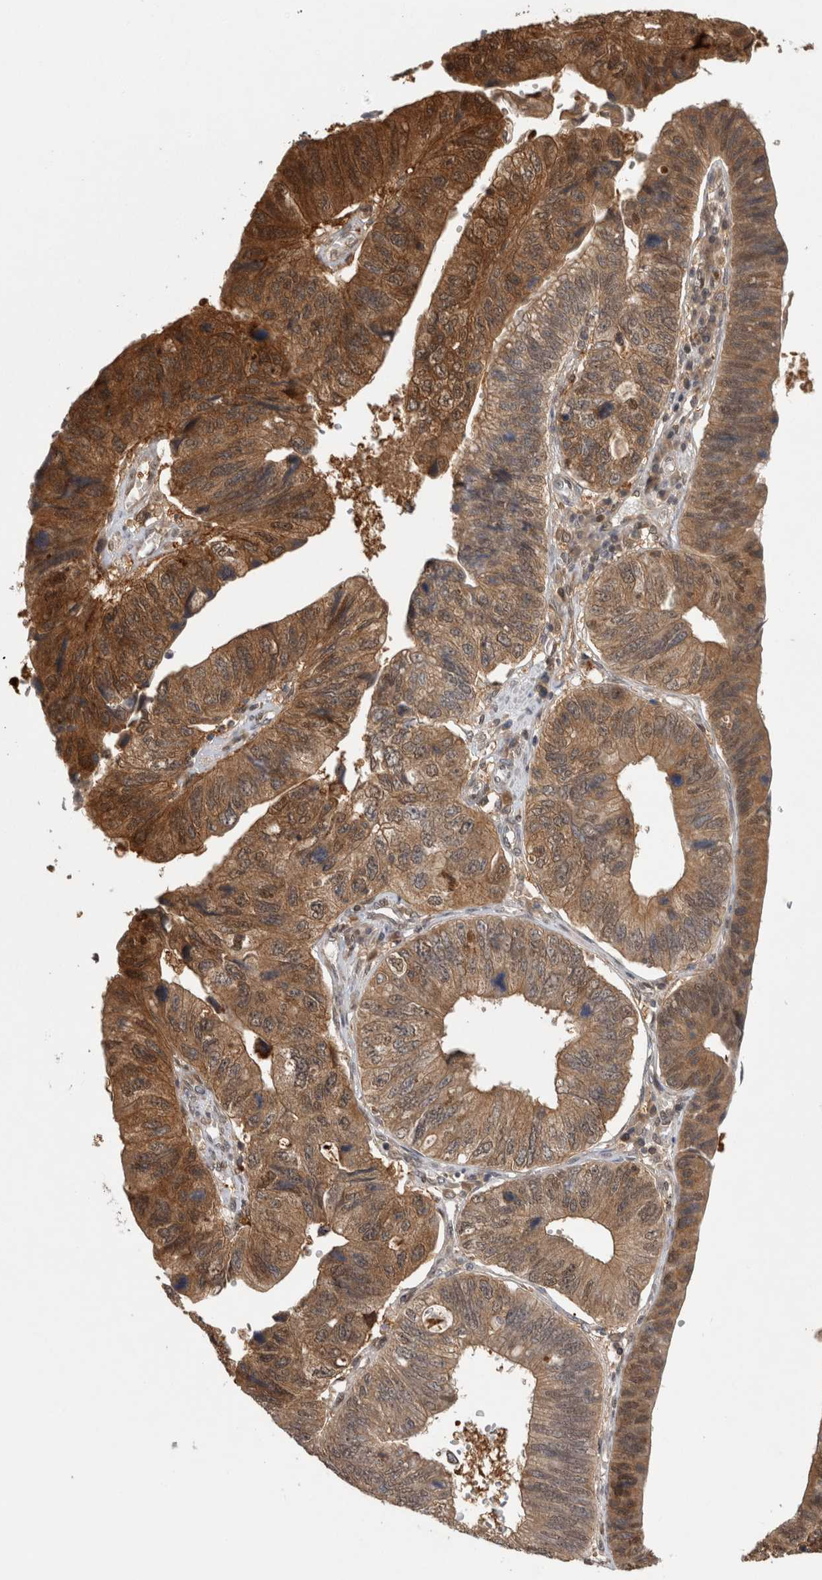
{"staining": {"intensity": "moderate", "quantity": ">75%", "location": "cytoplasmic/membranous,nuclear"}, "tissue": "stomach cancer", "cell_type": "Tumor cells", "image_type": "cancer", "snomed": [{"axis": "morphology", "description": "Adenocarcinoma, NOS"}, {"axis": "topography", "description": "Stomach"}], "caption": "Stomach adenocarcinoma stained with DAB (3,3'-diaminobenzidine) IHC reveals medium levels of moderate cytoplasmic/membranous and nuclear expression in about >75% of tumor cells.", "gene": "ASTN2", "patient": {"sex": "male", "age": 59}}